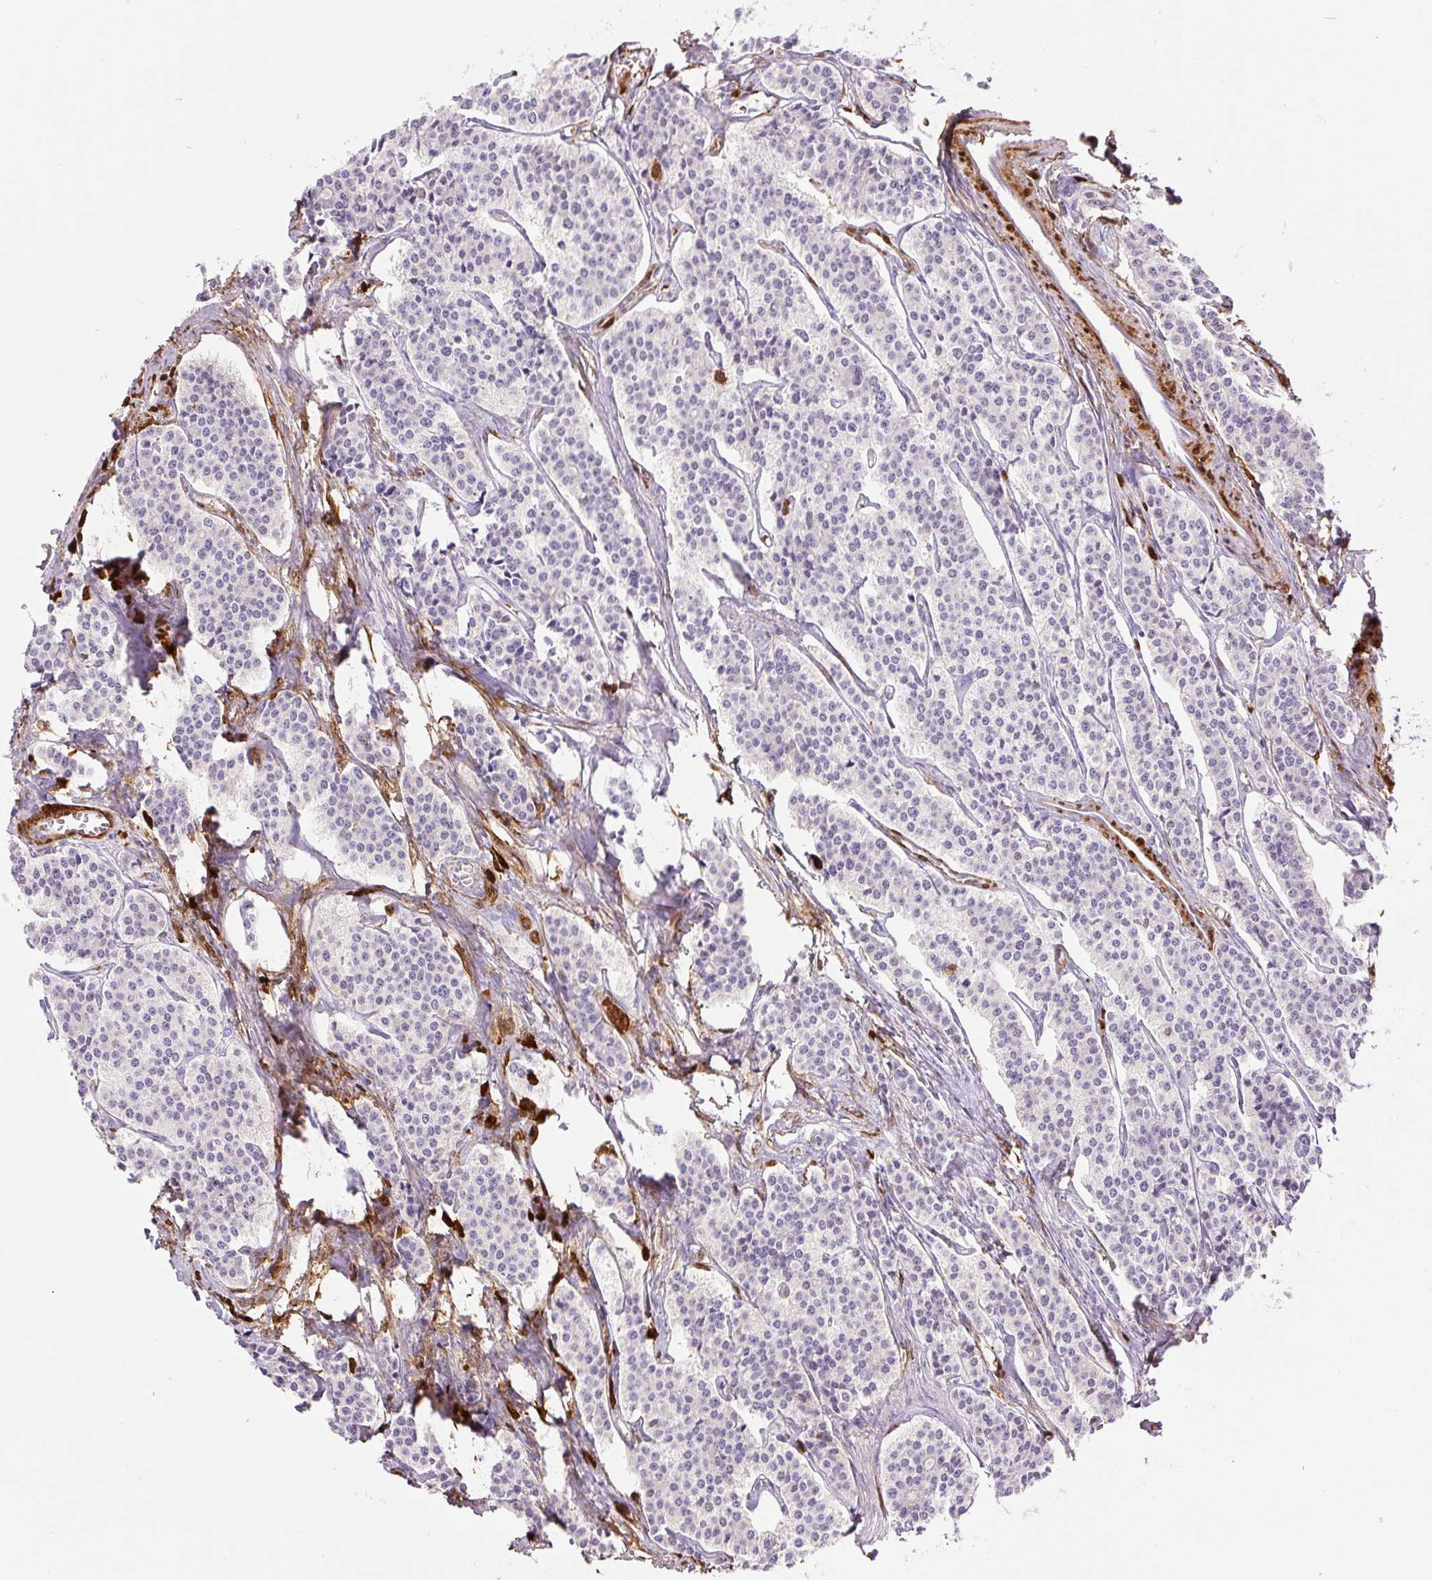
{"staining": {"intensity": "negative", "quantity": "none", "location": "none"}, "tissue": "carcinoid", "cell_type": "Tumor cells", "image_type": "cancer", "snomed": [{"axis": "morphology", "description": "Carcinoid, malignant, NOS"}, {"axis": "topography", "description": "Small intestine"}], "caption": "Immunohistochemical staining of human carcinoid reveals no significant expression in tumor cells.", "gene": "S100A4", "patient": {"sex": "male", "age": 63}}